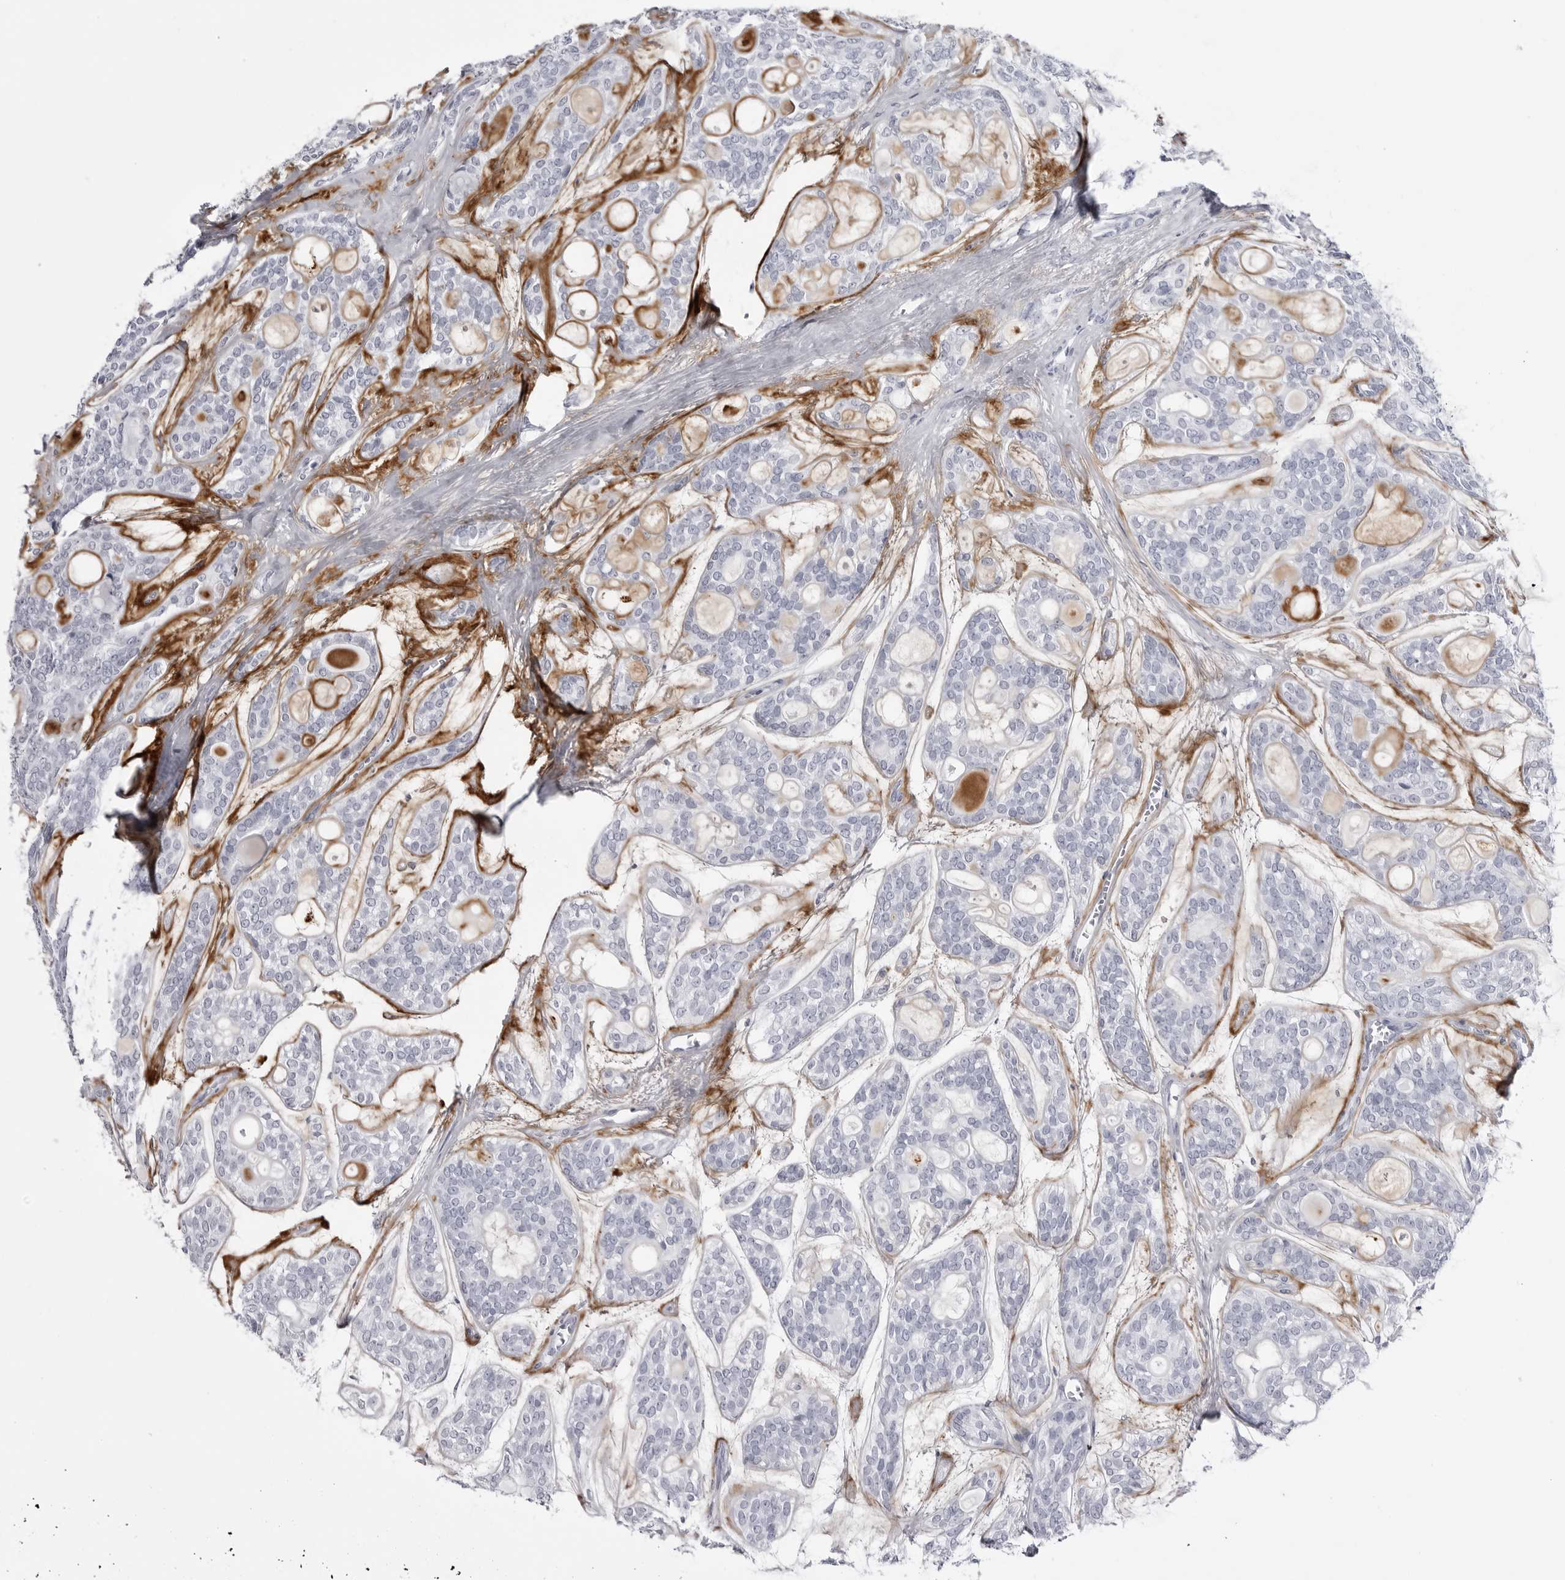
{"staining": {"intensity": "negative", "quantity": "none", "location": "none"}, "tissue": "head and neck cancer", "cell_type": "Tumor cells", "image_type": "cancer", "snomed": [{"axis": "morphology", "description": "Adenocarcinoma, NOS"}, {"axis": "topography", "description": "Head-Neck"}], "caption": "High magnification brightfield microscopy of head and neck adenocarcinoma stained with DAB (brown) and counterstained with hematoxylin (blue): tumor cells show no significant staining.", "gene": "COL26A1", "patient": {"sex": "male", "age": 66}}